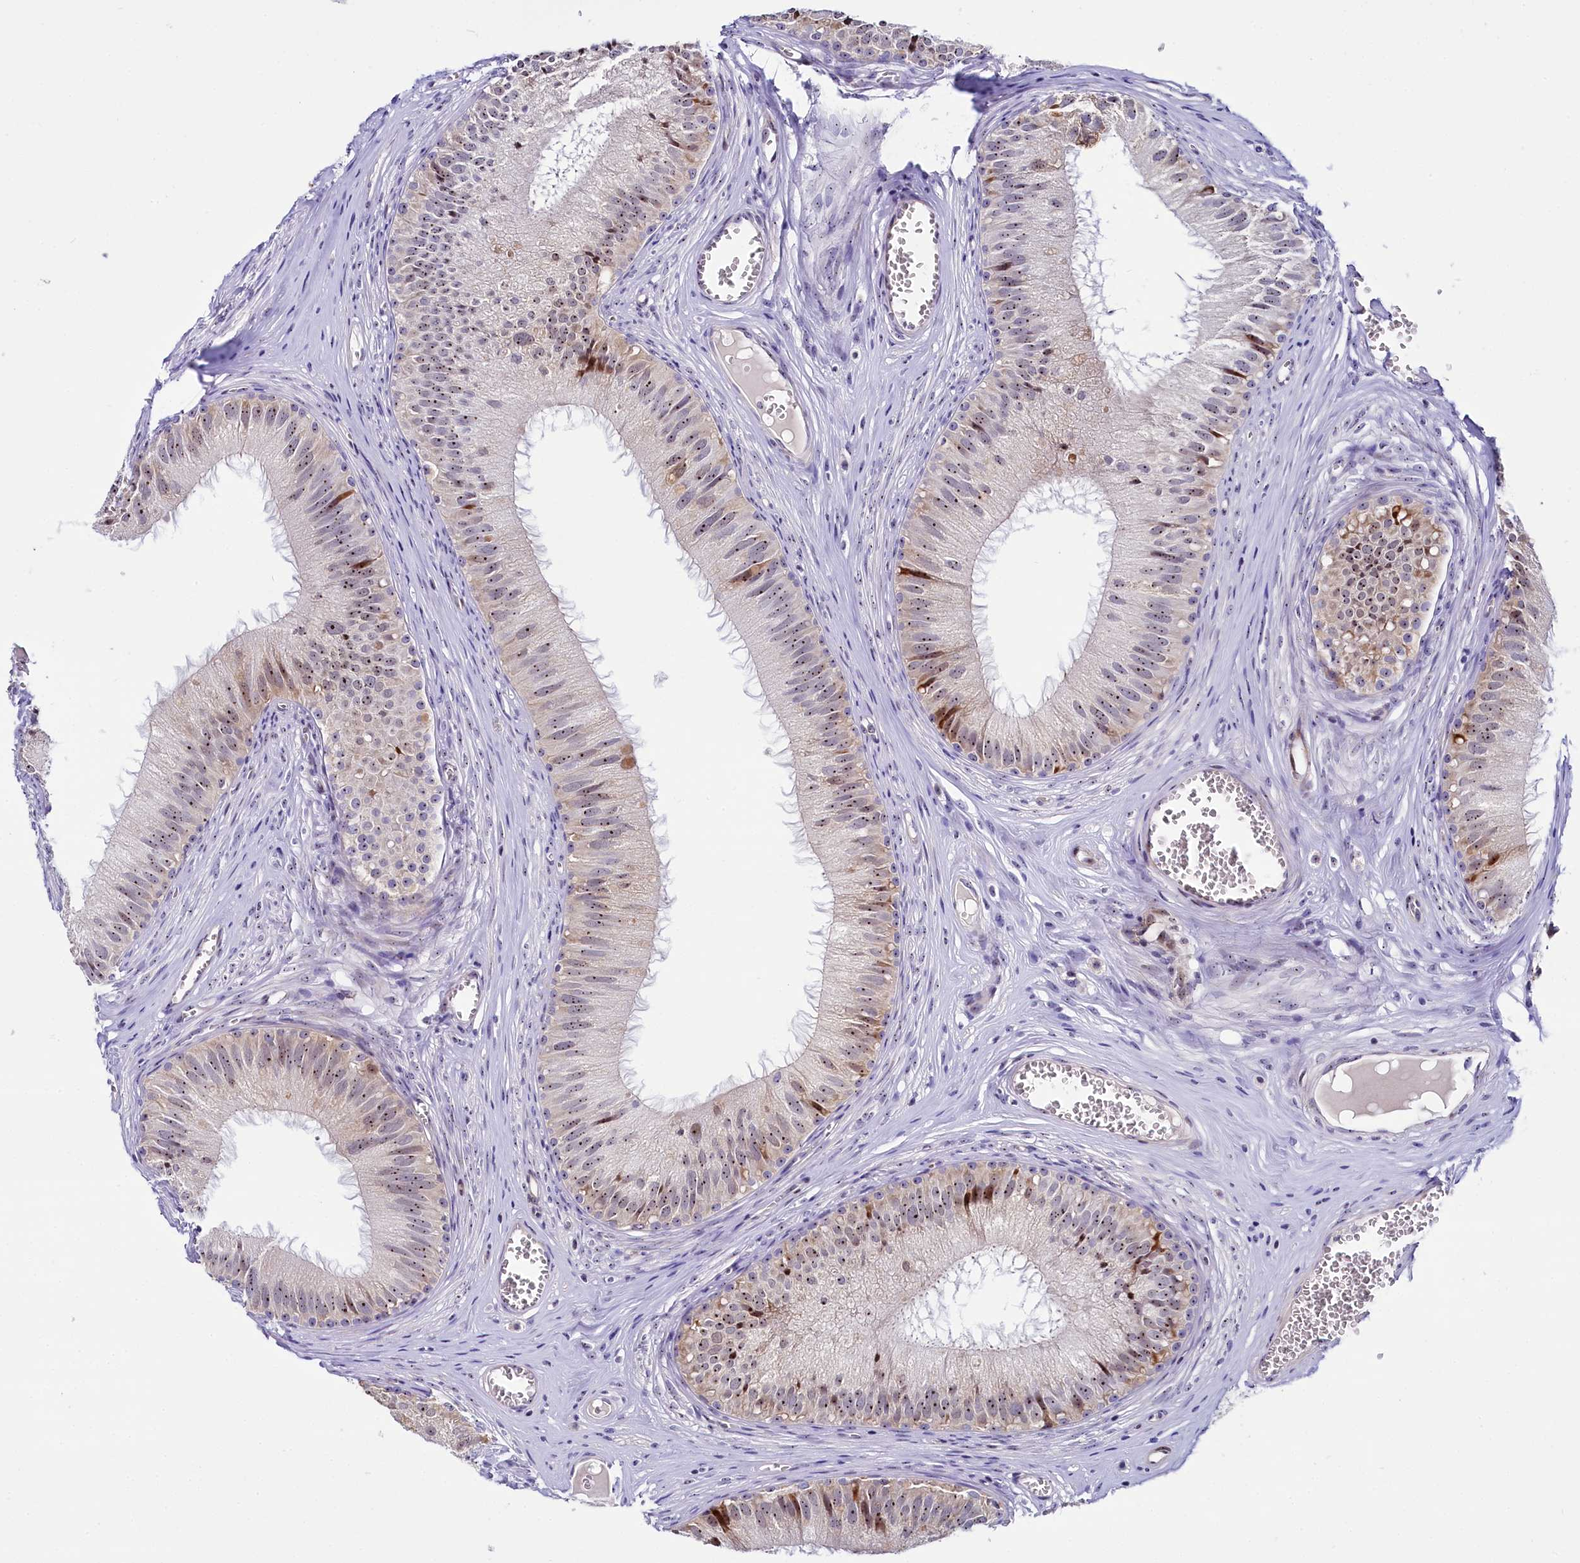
{"staining": {"intensity": "moderate", "quantity": "25%-75%", "location": "cytoplasmic/membranous,nuclear"}, "tissue": "epididymis", "cell_type": "Glandular cells", "image_type": "normal", "snomed": [{"axis": "morphology", "description": "Normal tissue, NOS"}, {"axis": "topography", "description": "Epididymis"}], "caption": "The micrograph demonstrates a brown stain indicating the presence of a protein in the cytoplasmic/membranous,nuclear of glandular cells in epididymis.", "gene": "TCOF1", "patient": {"sex": "male", "age": 36}}